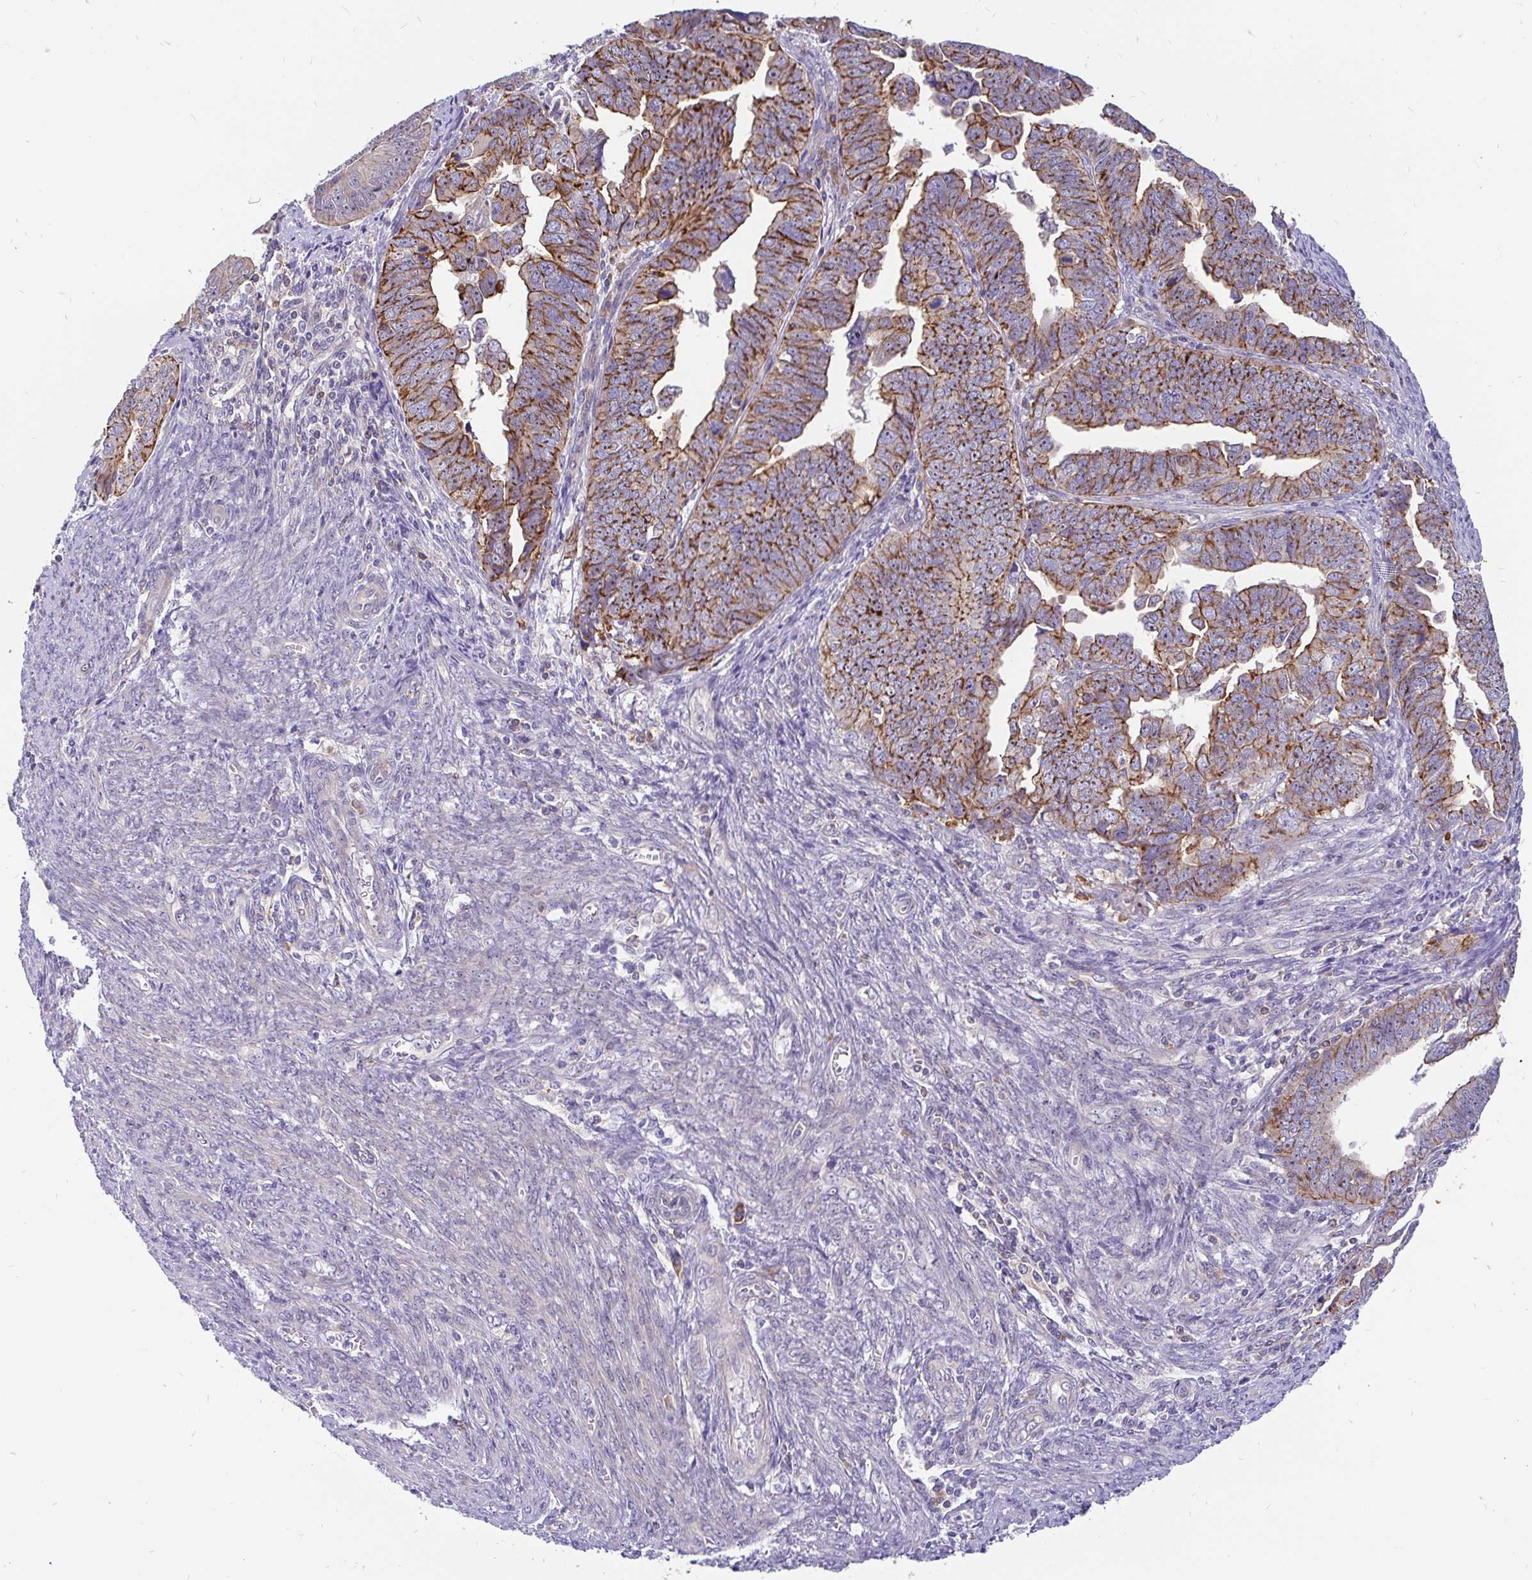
{"staining": {"intensity": "strong", "quantity": ">75%", "location": "cytoplasmic/membranous"}, "tissue": "endometrial cancer", "cell_type": "Tumor cells", "image_type": "cancer", "snomed": [{"axis": "morphology", "description": "Adenocarcinoma, NOS"}, {"axis": "topography", "description": "Endometrium"}], "caption": "Endometrial cancer (adenocarcinoma) was stained to show a protein in brown. There is high levels of strong cytoplasmic/membranous positivity in approximately >75% of tumor cells.", "gene": "LRRC26", "patient": {"sex": "female", "age": 75}}